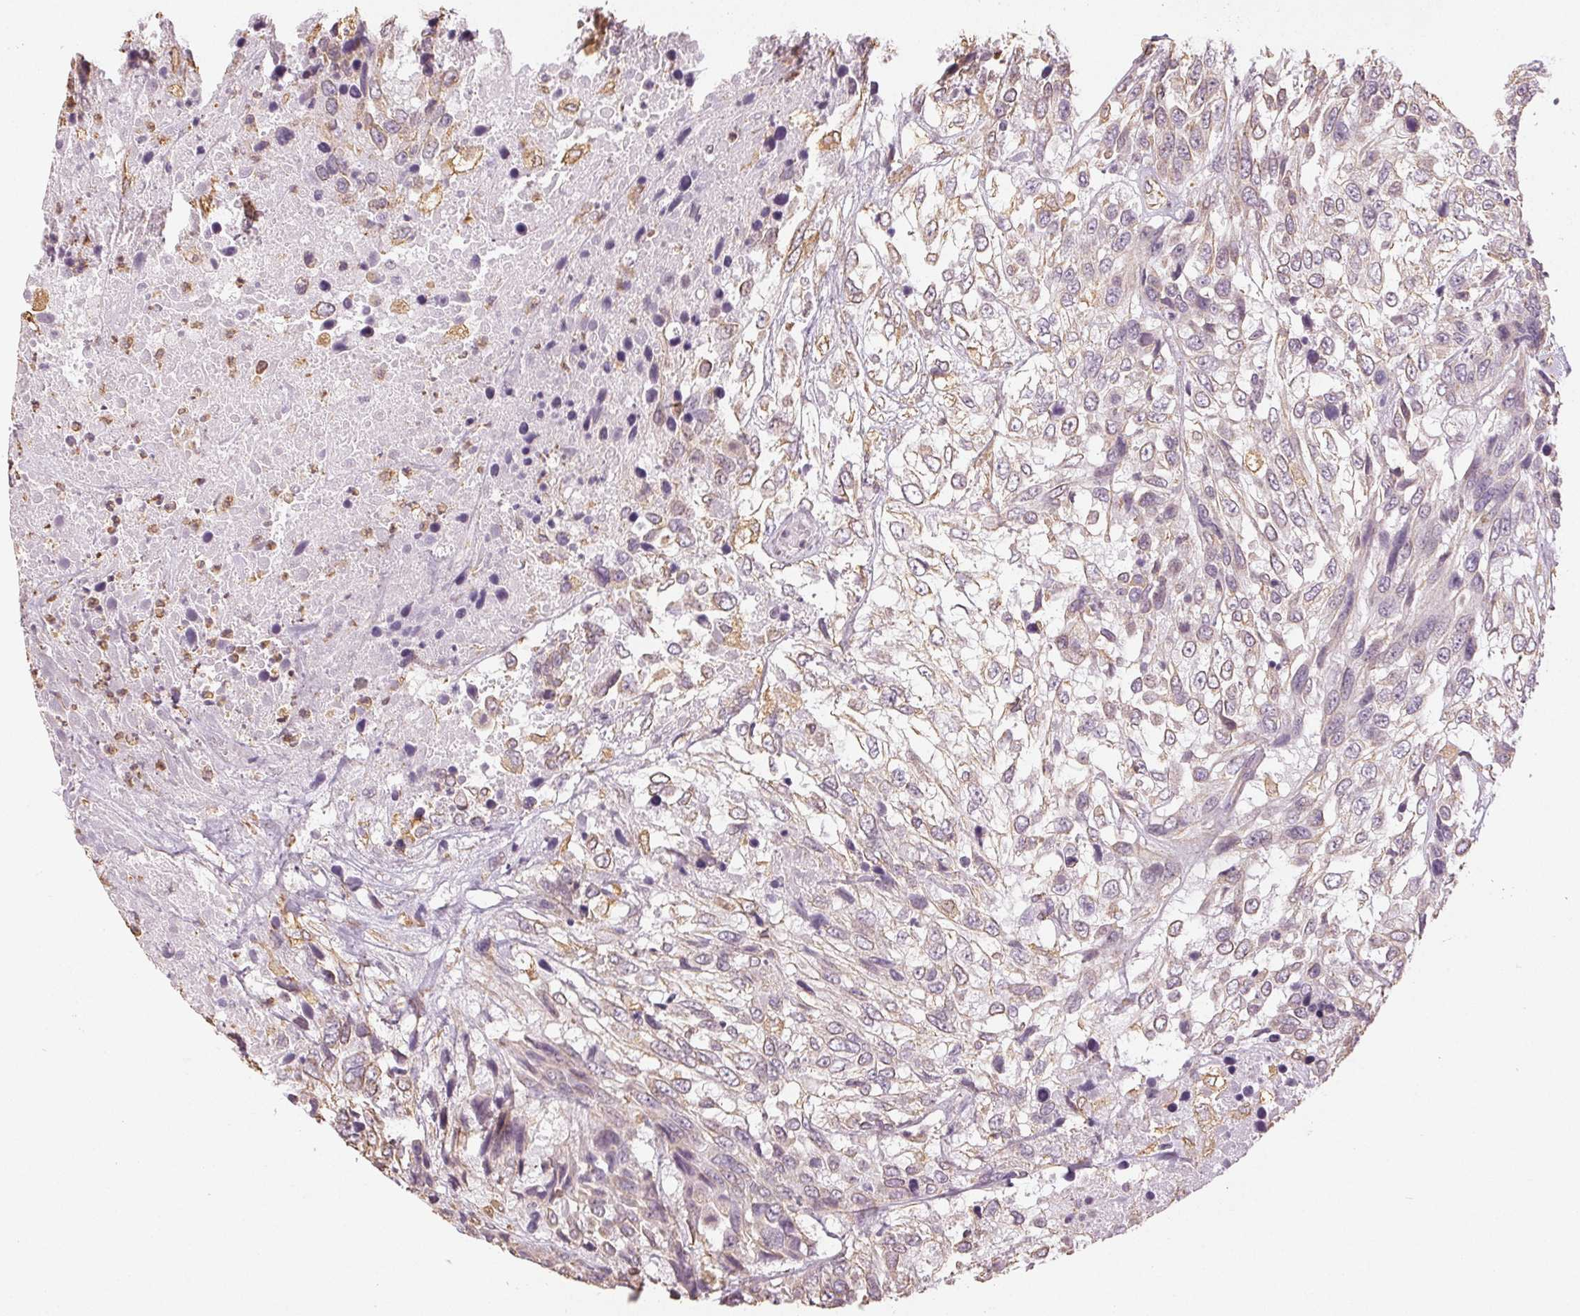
{"staining": {"intensity": "weak", "quantity": "<25%", "location": "cytoplasmic/membranous"}, "tissue": "urothelial cancer", "cell_type": "Tumor cells", "image_type": "cancer", "snomed": [{"axis": "morphology", "description": "Urothelial carcinoma, High grade"}, {"axis": "topography", "description": "Urinary bladder"}], "caption": "Tumor cells are negative for brown protein staining in urothelial carcinoma (high-grade). (DAB immunohistochemistry visualized using brightfield microscopy, high magnification).", "gene": "COL7A1", "patient": {"sex": "female", "age": 70}}